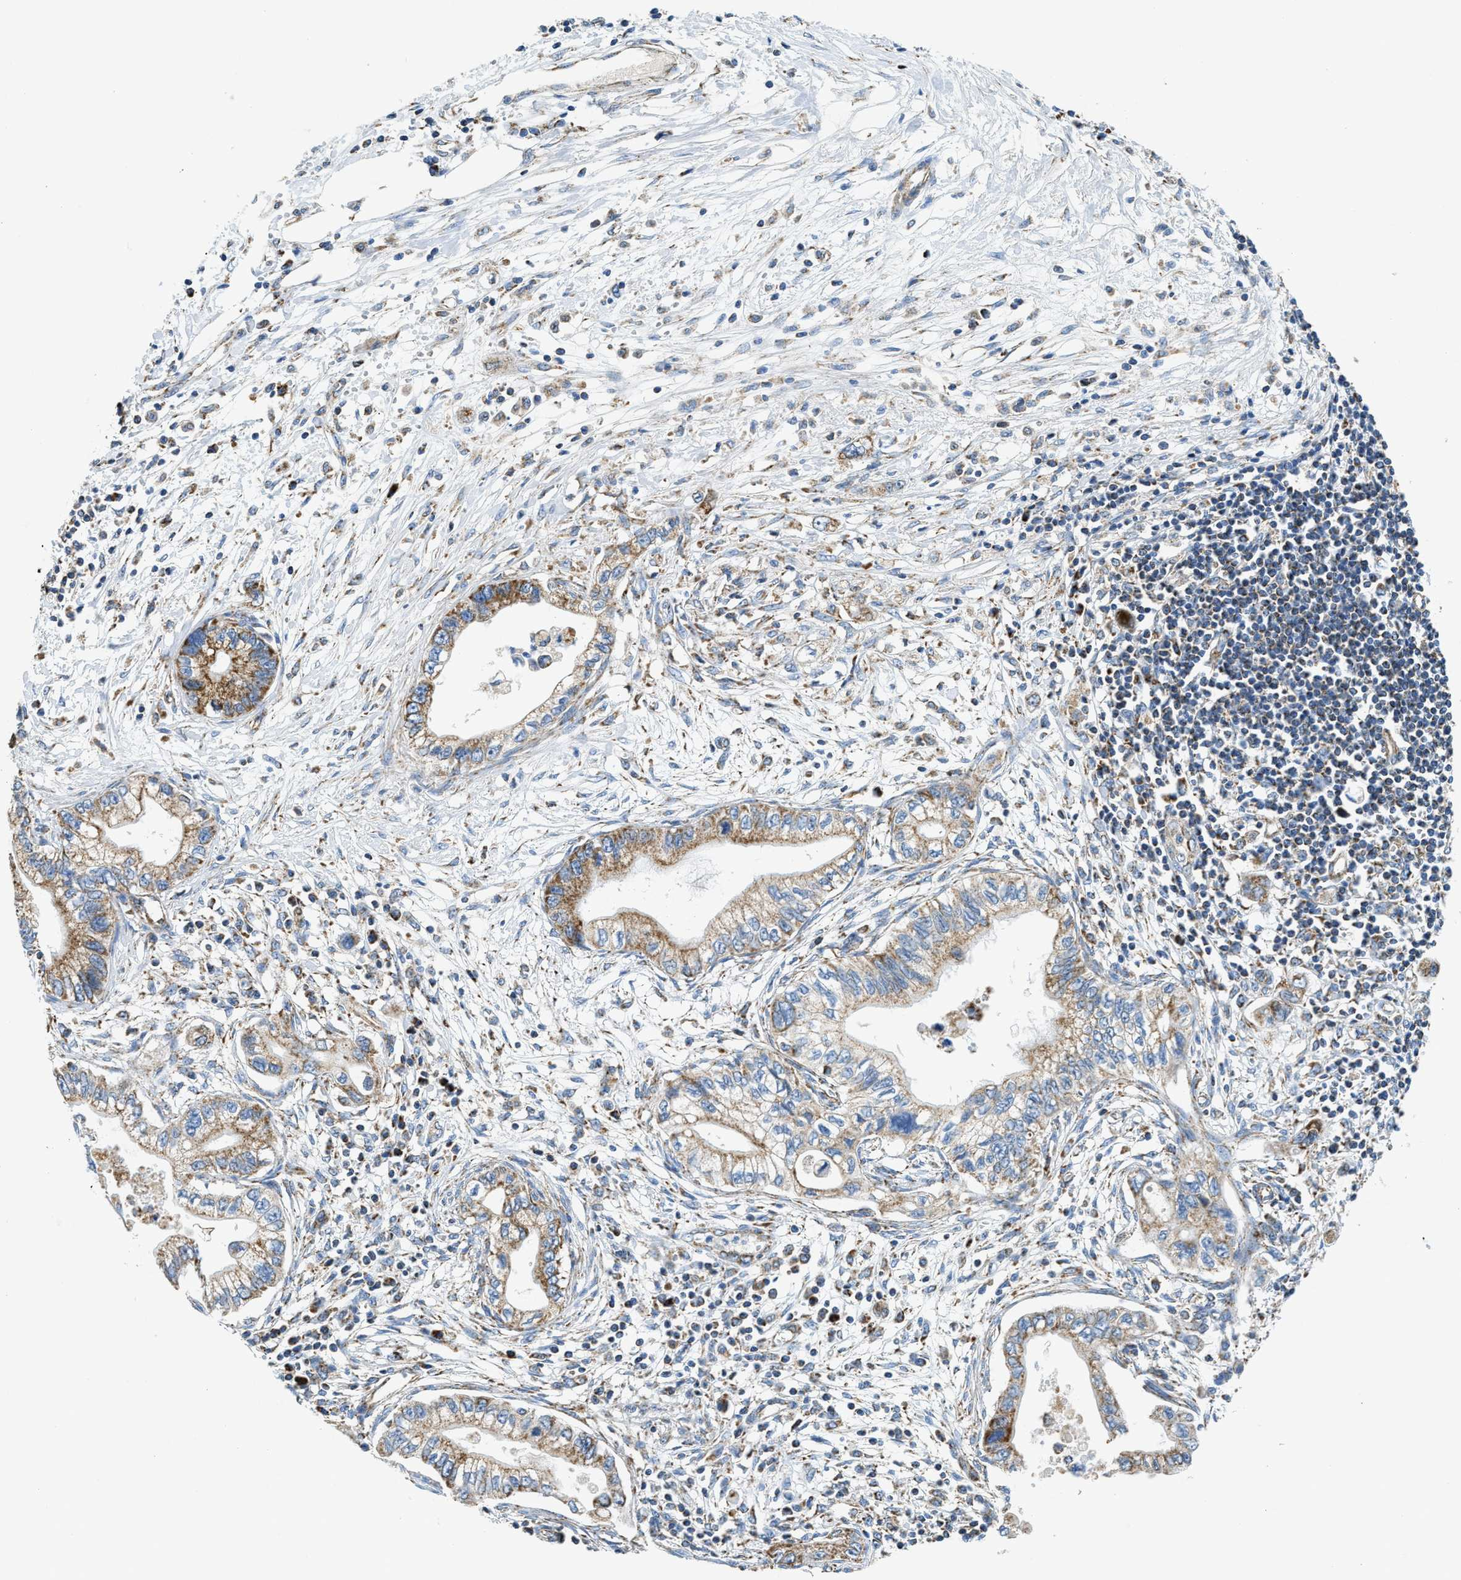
{"staining": {"intensity": "moderate", "quantity": ">75%", "location": "cytoplasmic/membranous"}, "tissue": "pancreatic cancer", "cell_type": "Tumor cells", "image_type": "cancer", "snomed": [{"axis": "morphology", "description": "Adenocarcinoma, NOS"}, {"axis": "topography", "description": "Pancreas"}], "caption": "The photomicrograph exhibits staining of pancreatic adenocarcinoma, revealing moderate cytoplasmic/membranous protein expression (brown color) within tumor cells. (Stains: DAB in brown, nuclei in blue, Microscopy: brightfield microscopy at high magnification).", "gene": "STK33", "patient": {"sex": "male", "age": 56}}